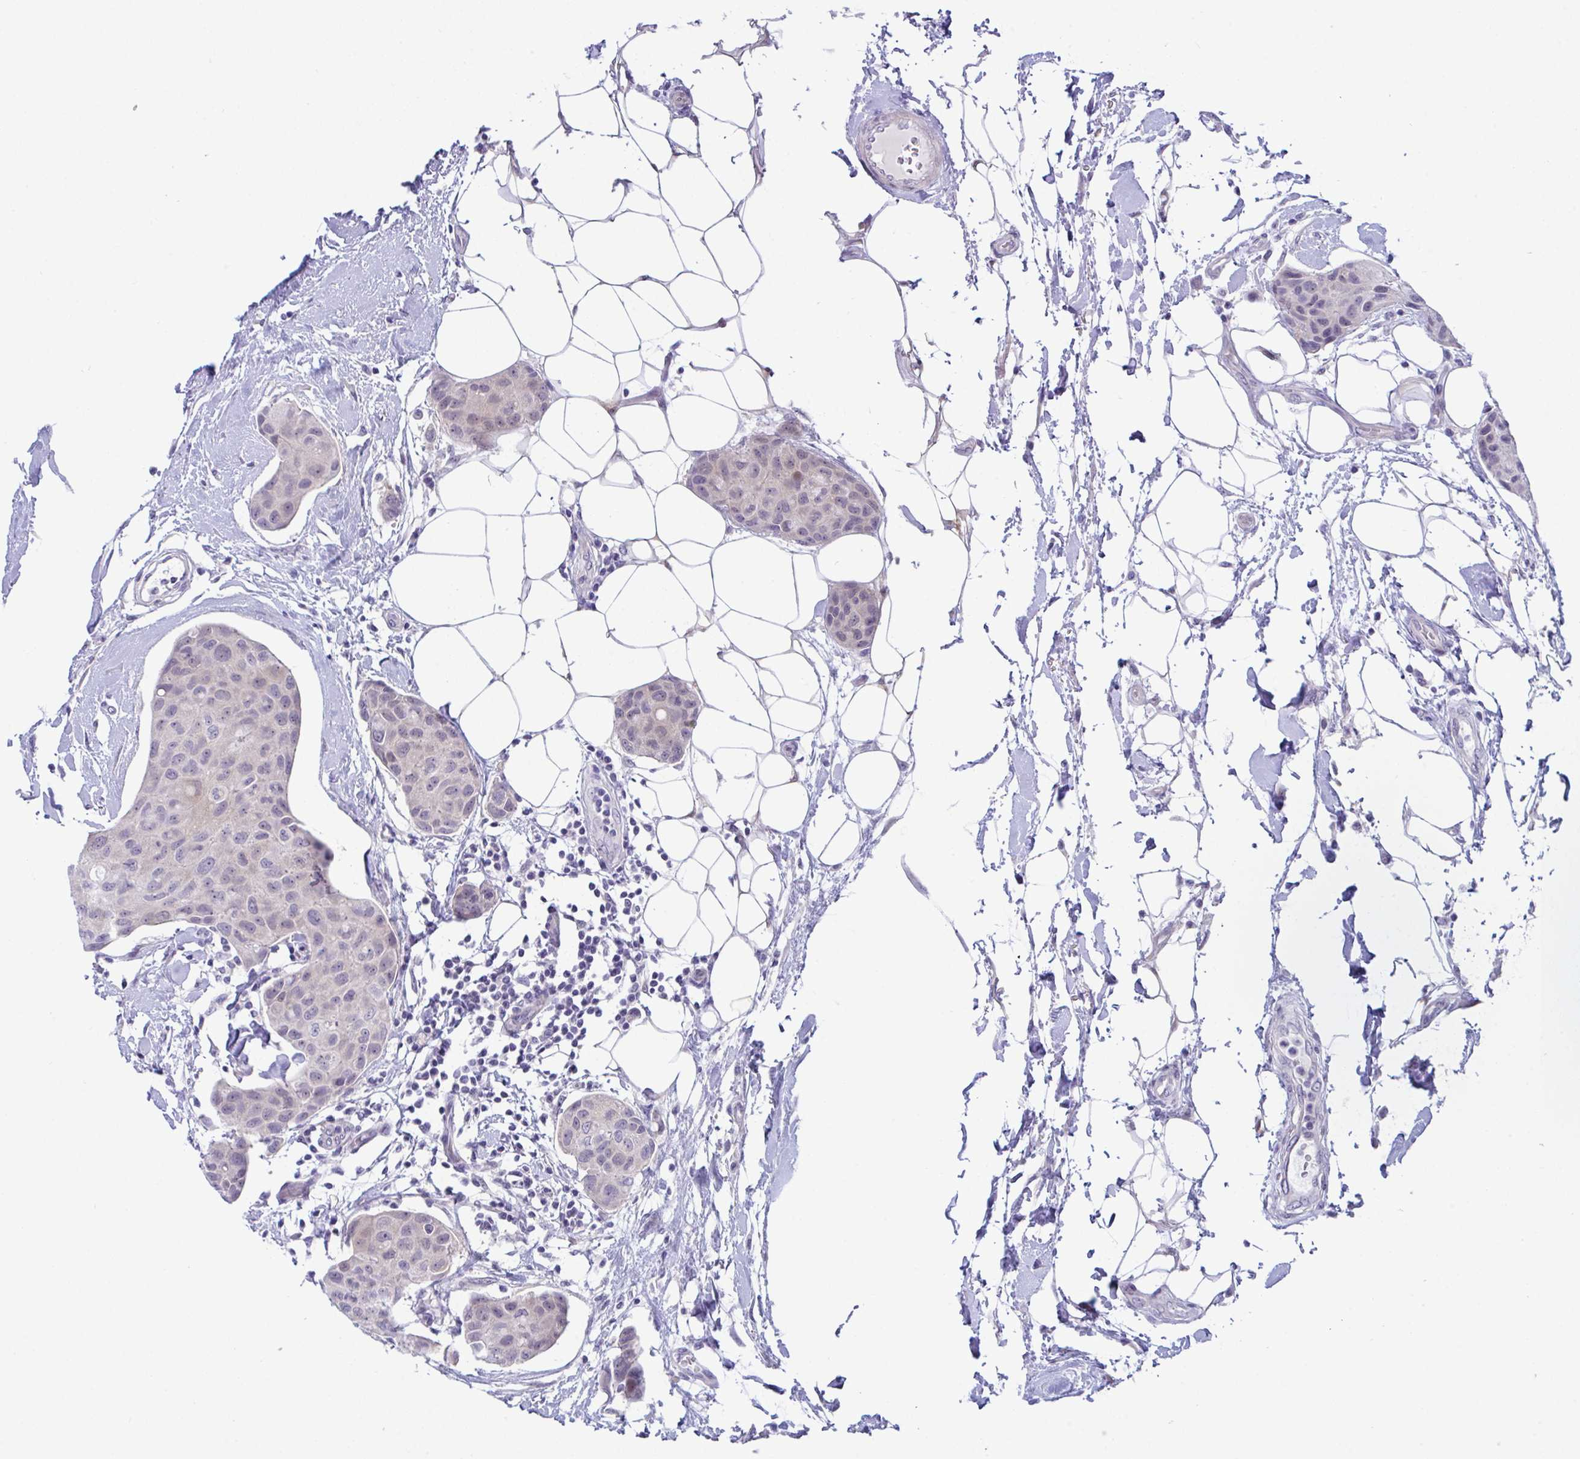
{"staining": {"intensity": "negative", "quantity": "none", "location": "none"}, "tissue": "breast cancer", "cell_type": "Tumor cells", "image_type": "cancer", "snomed": [{"axis": "morphology", "description": "Duct carcinoma"}, {"axis": "topography", "description": "Breast"}, {"axis": "topography", "description": "Lymph node"}], "caption": "DAB immunohistochemical staining of human breast infiltrating ductal carcinoma demonstrates no significant positivity in tumor cells.", "gene": "USP35", "patient": {"sex": "female", "age": 80}}